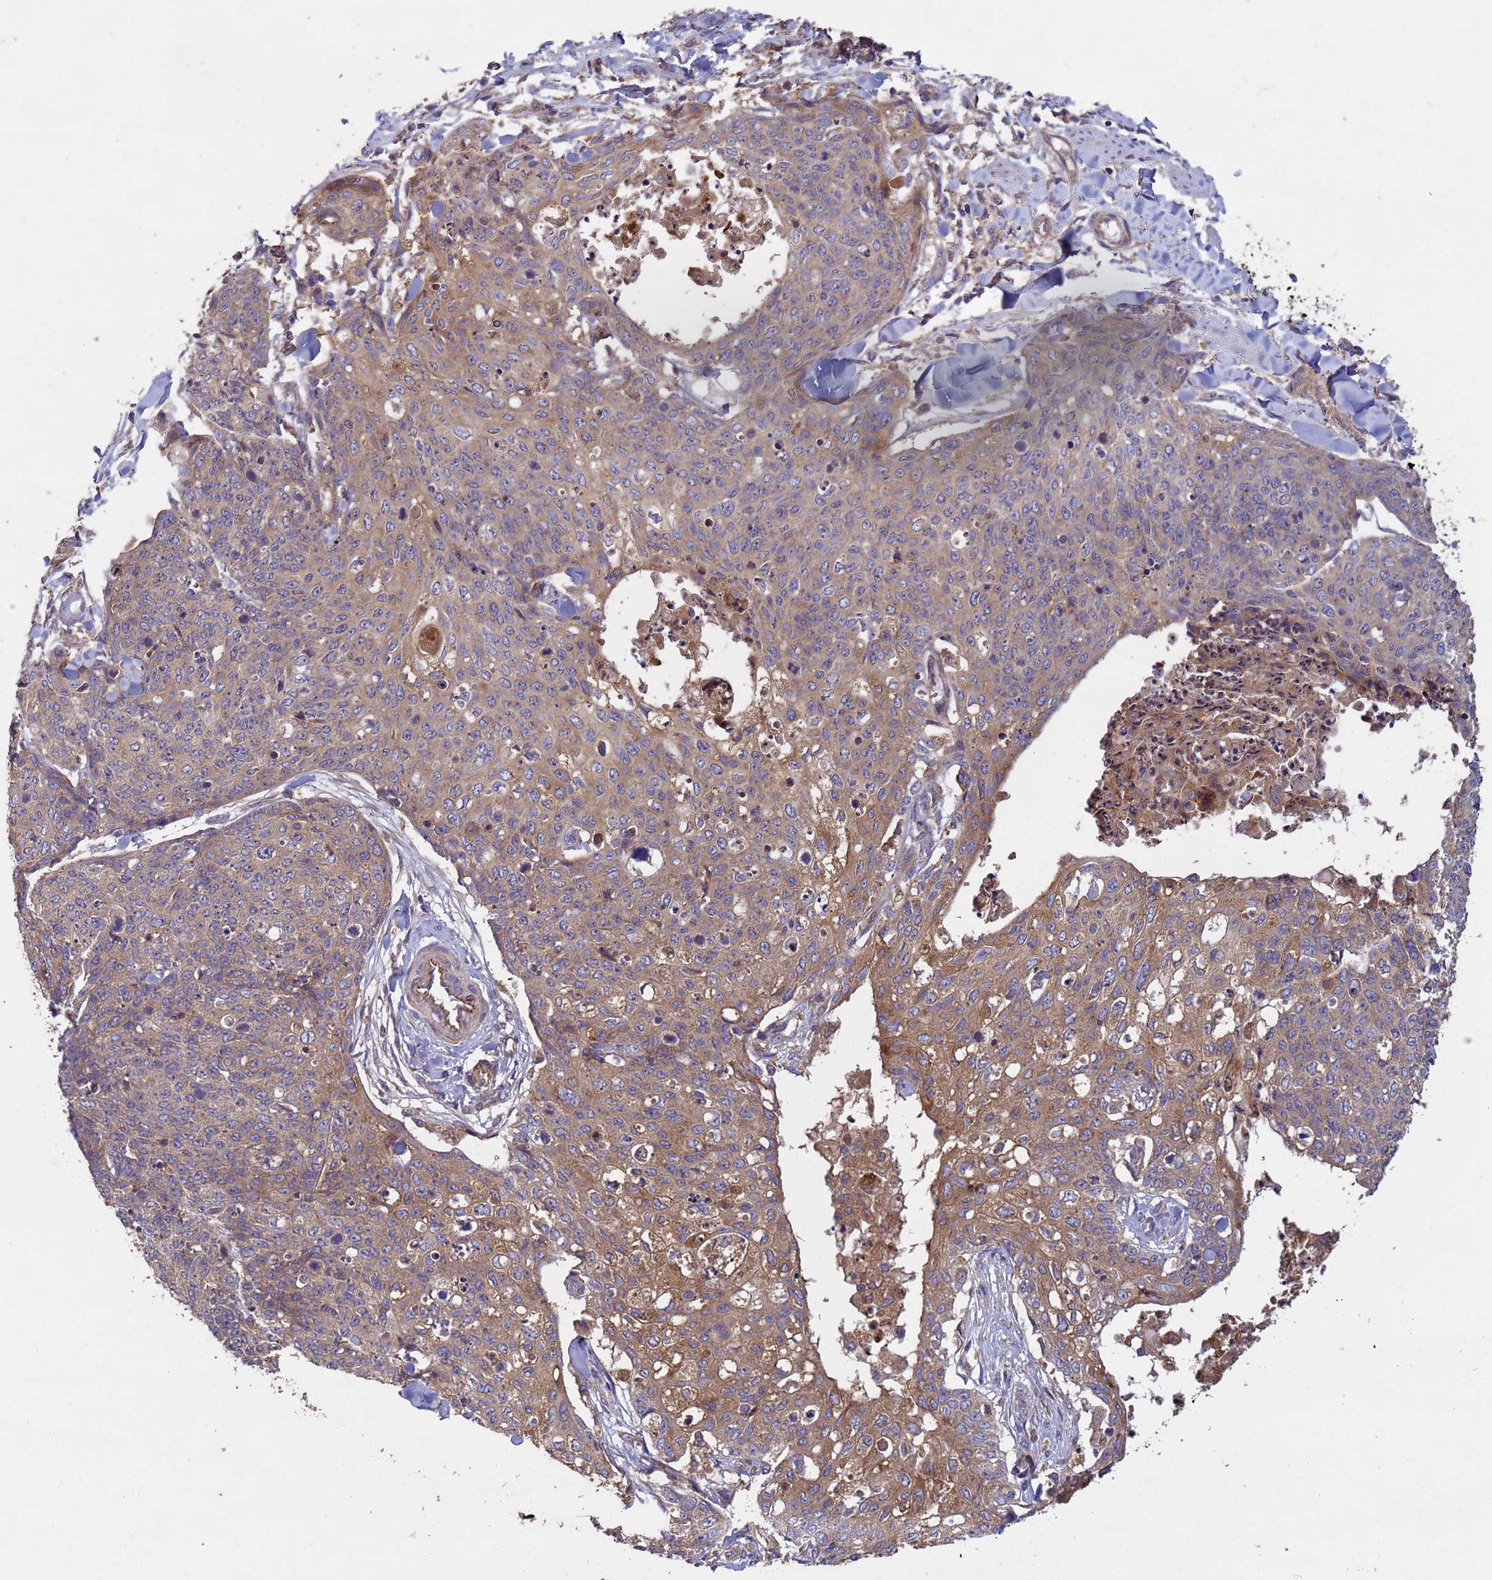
{"staining": {"intensity": "moderate", "quantity": "<25%", "location": "cytoplasmic/membranous"}, "tissue": "skin cancer", "cell_type": "Tumor cells", "image_type": "cancer", "snomed": [{"axis": "morphology", "description": "Squamous cell carcinoma, NOS"}, {"axis": "topography", "description": "Skin"}, {"axis": "topography", "description": "Vulva"}], "caption": "High-magnification brightfield microscopy of skin squamous cell carcinoma stained with DAB (brown) and counterstained with hematoxylin (blue). tumor cells exhibit moderate cytoplasmic/membranous staining is identified in approximately<25% of cells.", "gene": "RAB10", "patient": {"sex": "female", "age": 85}}